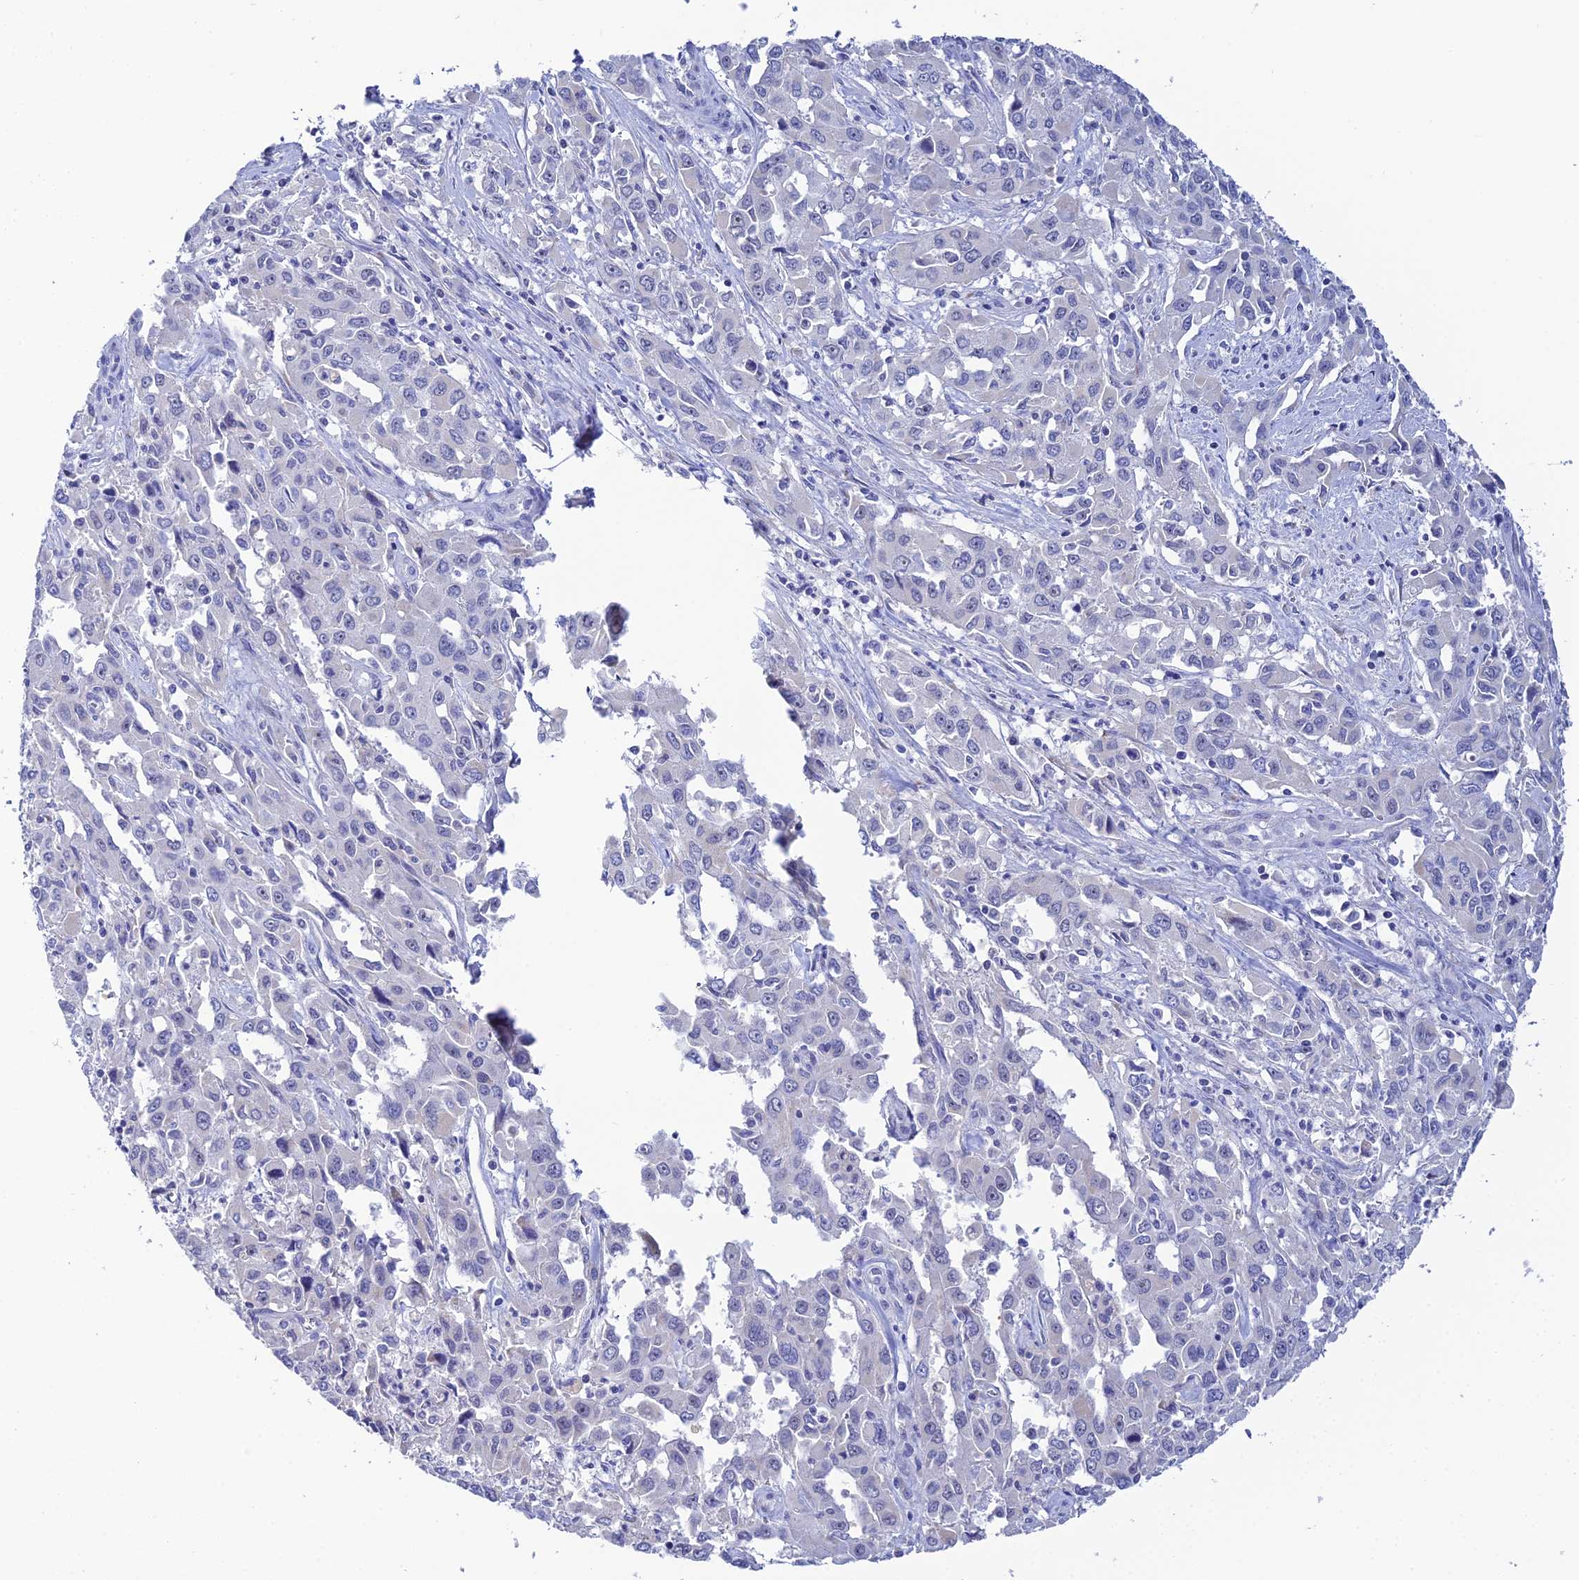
{"staining": {"intensity": "negative", "quantity": "none", "location": "none"}, "tissue": "liver cancer", "cell_type": "Tumor cells", "image_type": "cancer", "snomed": [{"axis": "morphology", "description": "Carcinoma, Hepatocellular, NOS"}, {"axis": "topography", "description": "Liver"}], "caption": "Tumor cells show no significant protein positivity in hepatocellular carcinoma (liver).", "gene": "PLPP4", "patient": {"sex": "male", "age": 63}}